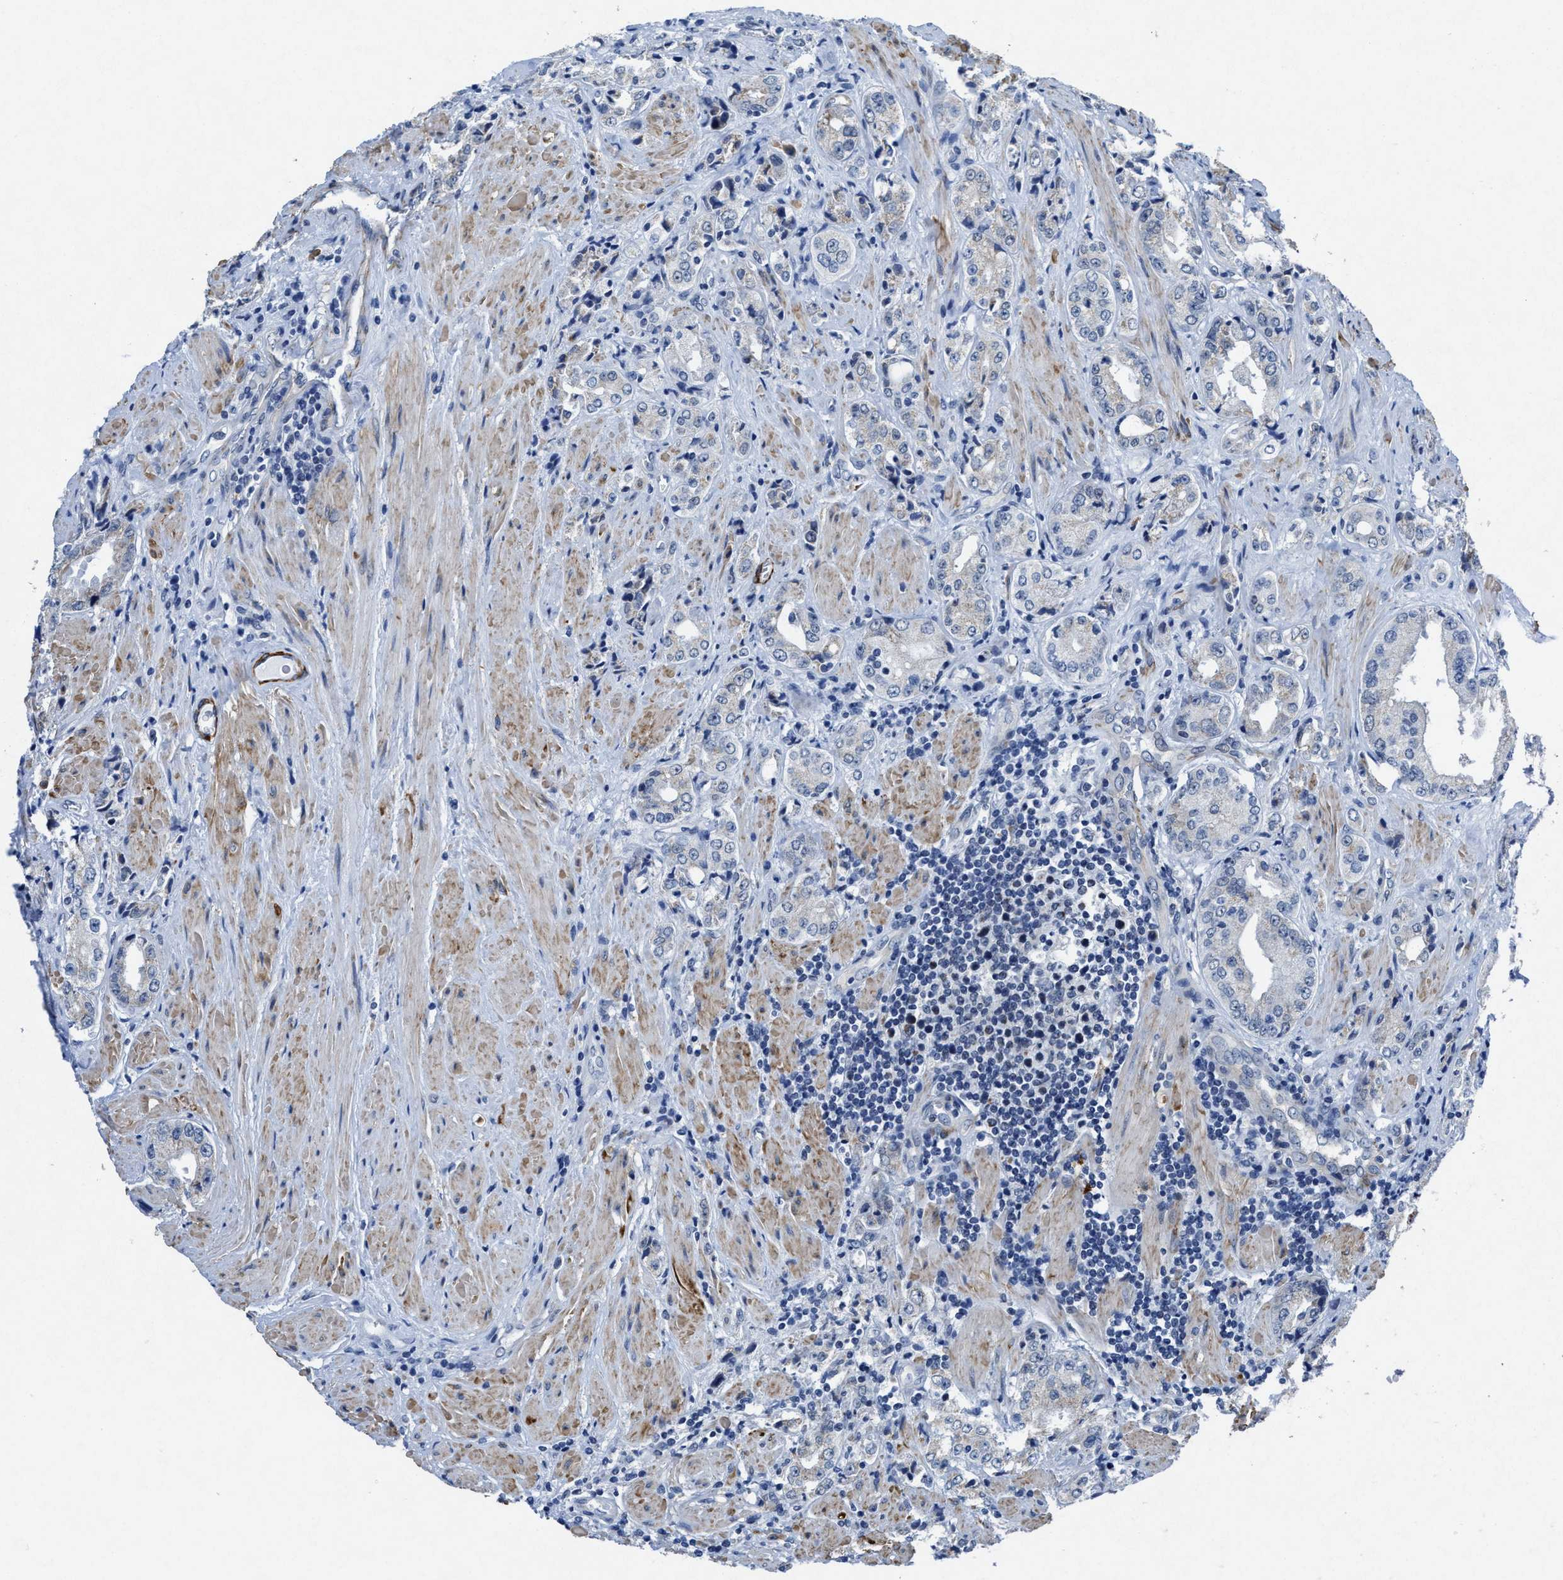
{"staining": {"intensity": "negative", "quantity": "none", "location": "none"}, "tissue": "prostate cancer", "cell_type": "Tumor cells", "image_type": "cancer", "snomed": [{"axis": "morphology", "description": "Adenocarcinoma, High grade"}, {"axis": "topography", "description": "Prostate"}], "caption": "High magnification brightfield microscopy of prostate adenocarcinoma (high-grade) stained with DAB (3,3'-diaminobenzidine) (brown) and counterstained with hematoxylin (blue): tumor cells show no significant staining.", "gene": "ID3", "patient": {"sex": "male", "age": 61}}